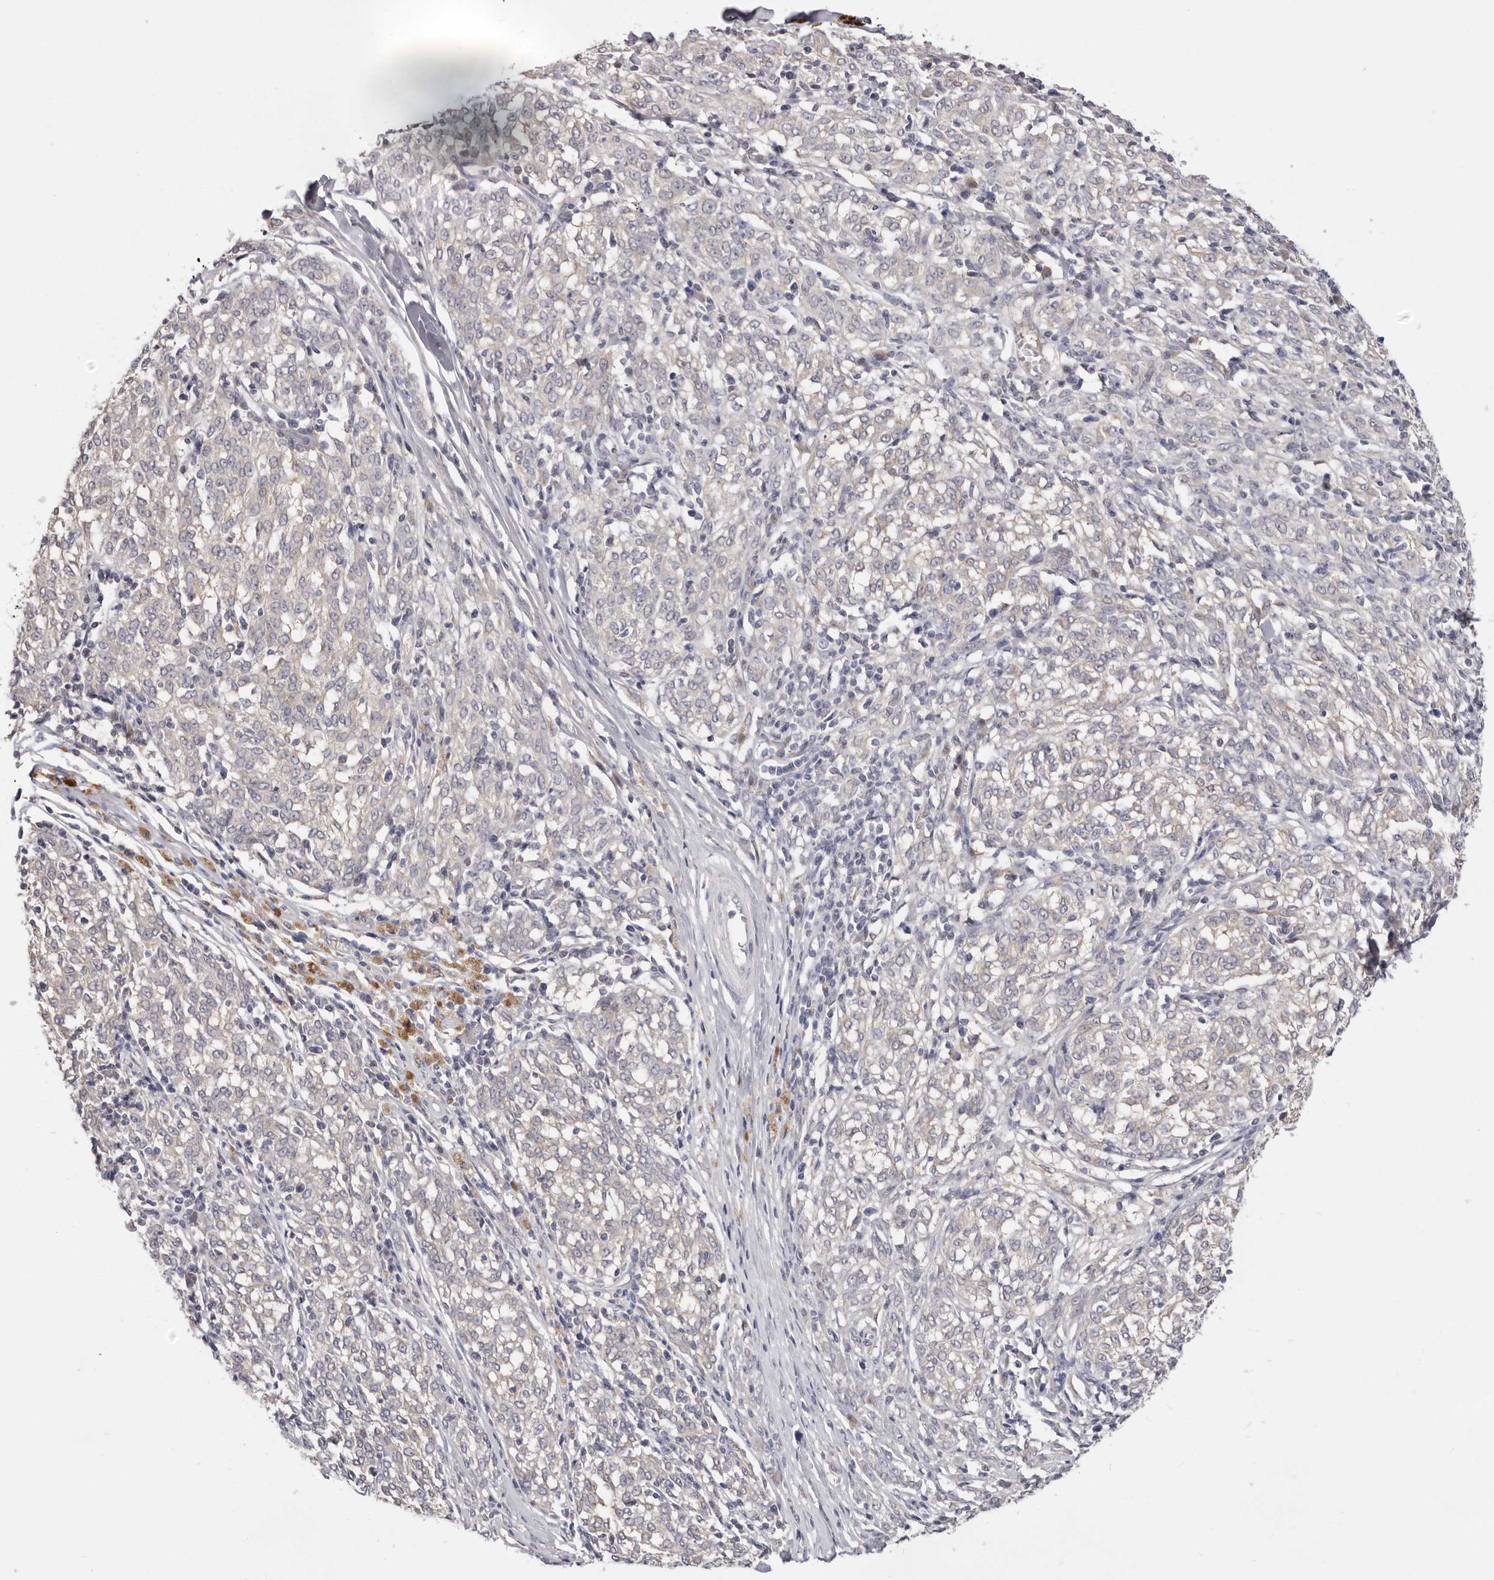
{"staining": {"intensity": "negative", "quantity": "none", "location": "none"}, "tissue": "melanoma", "cell_type": "Tumor cells", "image_type": "cancer", "snomed": [{"axis": "morphology", "description": "Malignant melanoma, NOS"}, {"axis": "topography", "description": "Skin"}], "caption": "An image of malignant melanoma stained for a protein displays no brown staining in tumor cells. Brightfield microscopy of IHC stained with DAB (brown) and hematoxylin (blue), captured at high magnification.", "gene": "DOP1A", "patient": {"sex": "female", "age": 72}}